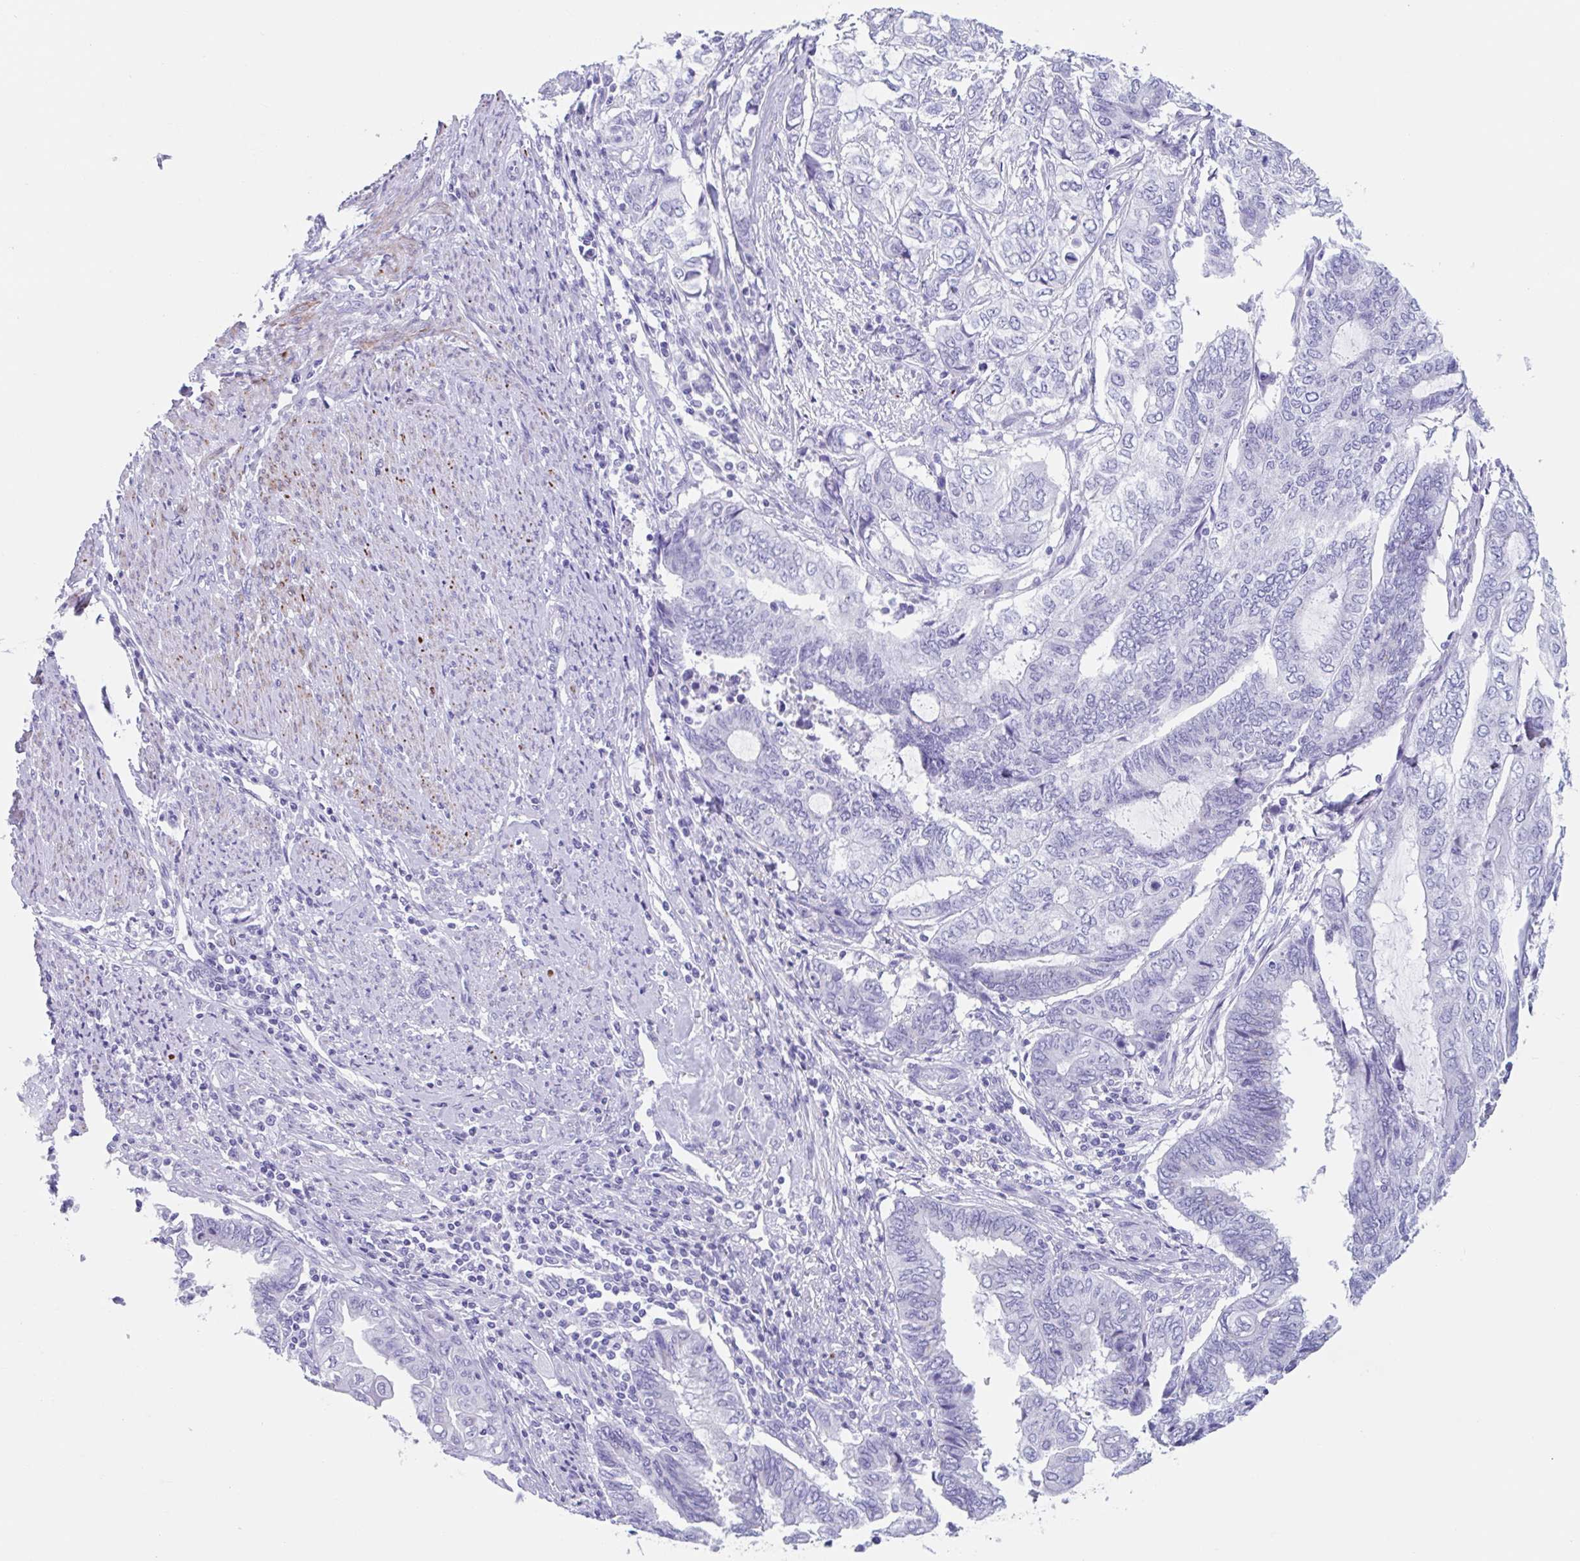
{"staining": {"intensity": "negative", "quantity": "none", "location": "none"}, "tissue": "endometrial cancer", "cell_type": "Tumor cells", "image_type": "cancer", "snomed": [{"axis": "morphology", "description": "Adenocarcinoma, NOS"}, {"axis": "topography", "description": "Uterus"}, {"axis": "topography", "description": "Endometrium"}], "caption": "DAB (3,3'-diaminobenzidine) immunohistochemical staining of human endometrial adenocarcinoma demonstrates no significant positivity in tumor cells. Nuclei are stained in blue.", "gene": "CPTP", "patient": {"sex": "female", "age": 70}}